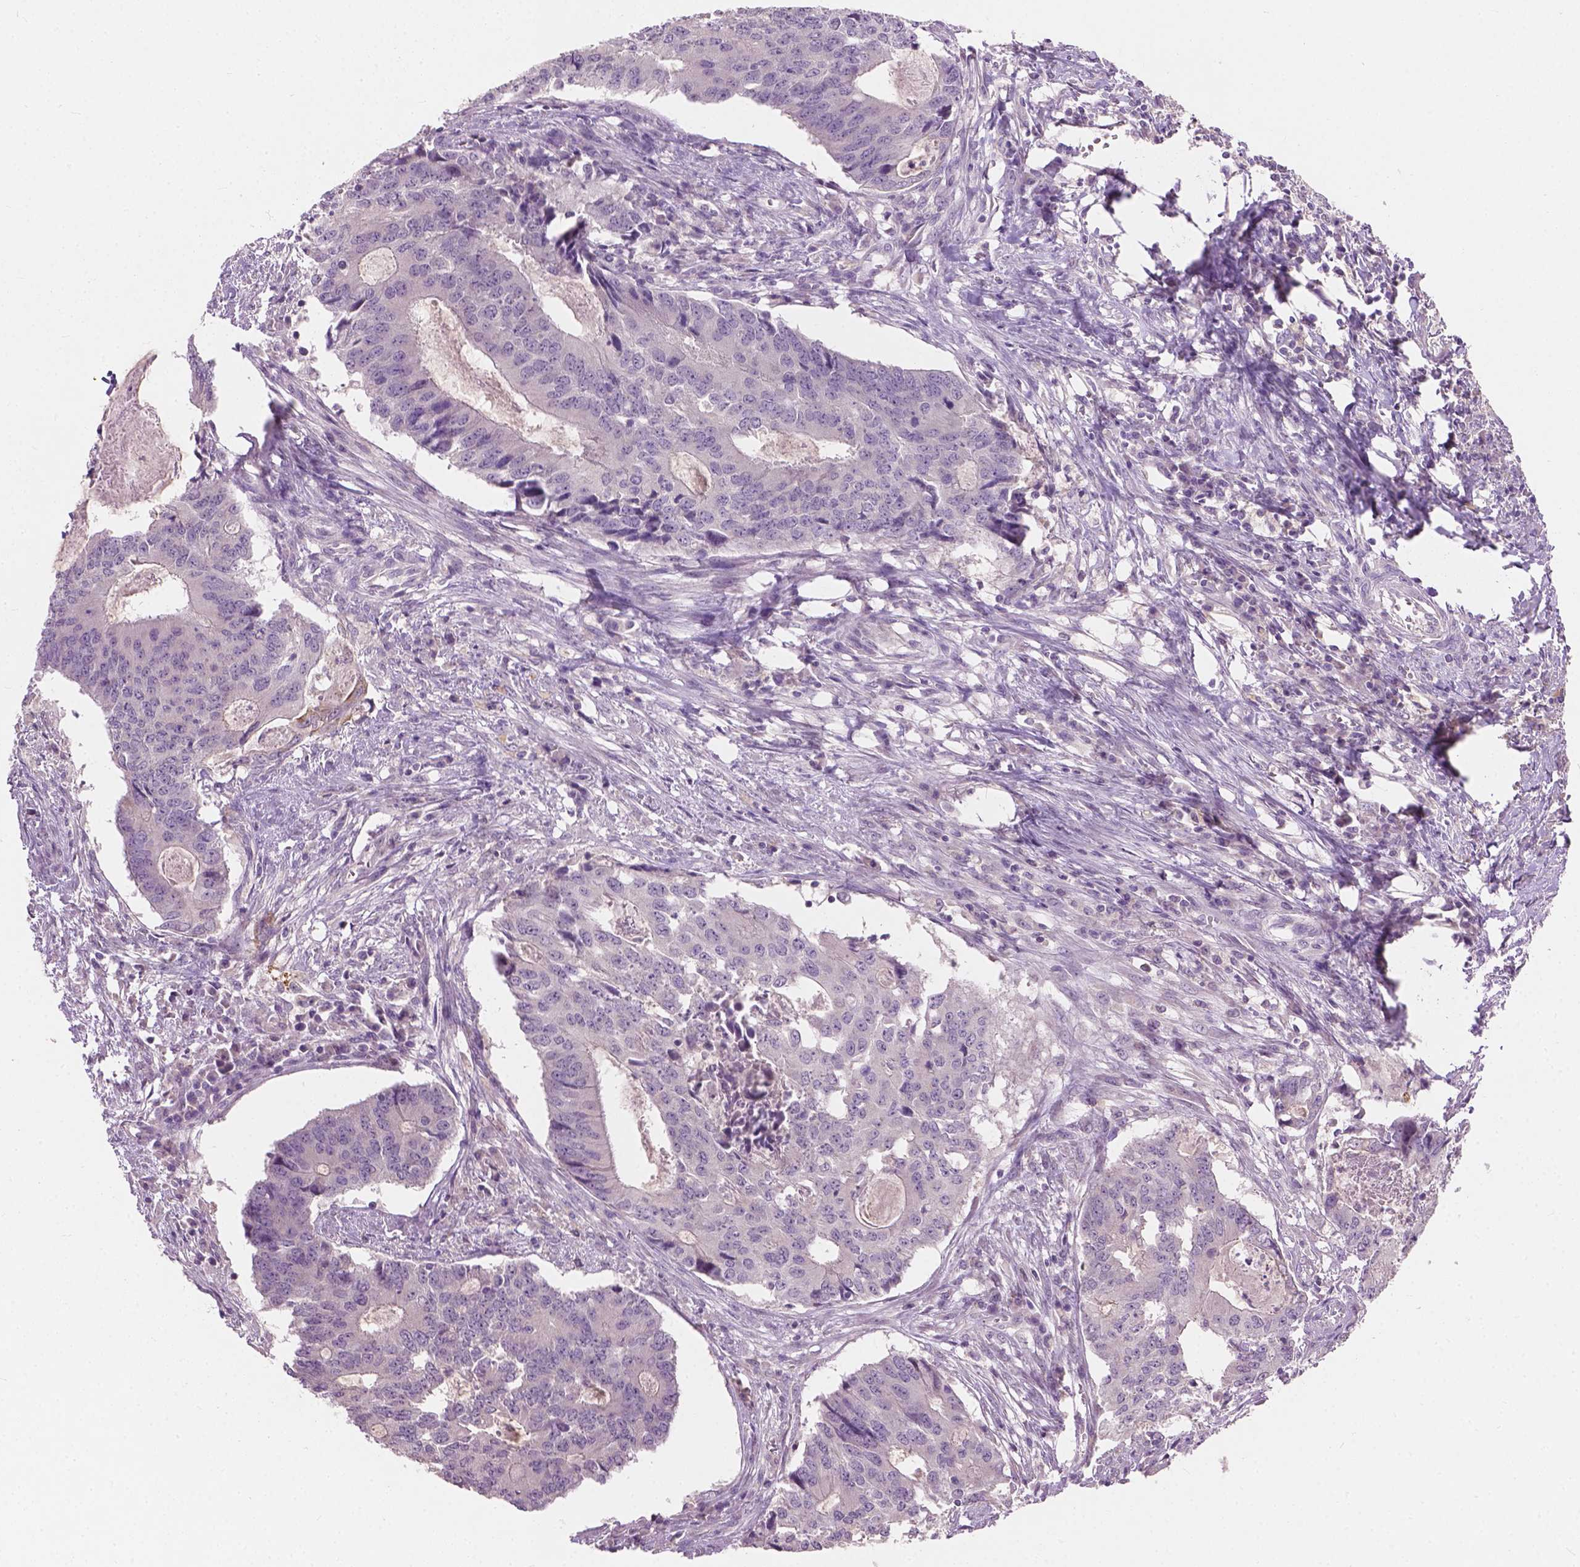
{"staining": {"intensity": "negative", "quantity": "none", "location": "none"}, "tissue": "colorectal cancer", "cell_type": "Tumor cells", "image_type": "cancer", "snomed": [{"axis": "morphology", "description": "Adenocarcinoma, NOS"}, {"axis": "topography", "description": "Colon"}], "caption": "Tumor cells are negative for protein expression in human colorectal adenocarcinoma. The staining was performed using DAB (3,3'-diaminobenzidine) to visualize the protein expression in brown, while the nuclei were stained in blue with hematoxylin (Magnification: 20x).", "gene": "KRT17", "patient": {"sex": "male", "age": 67}}